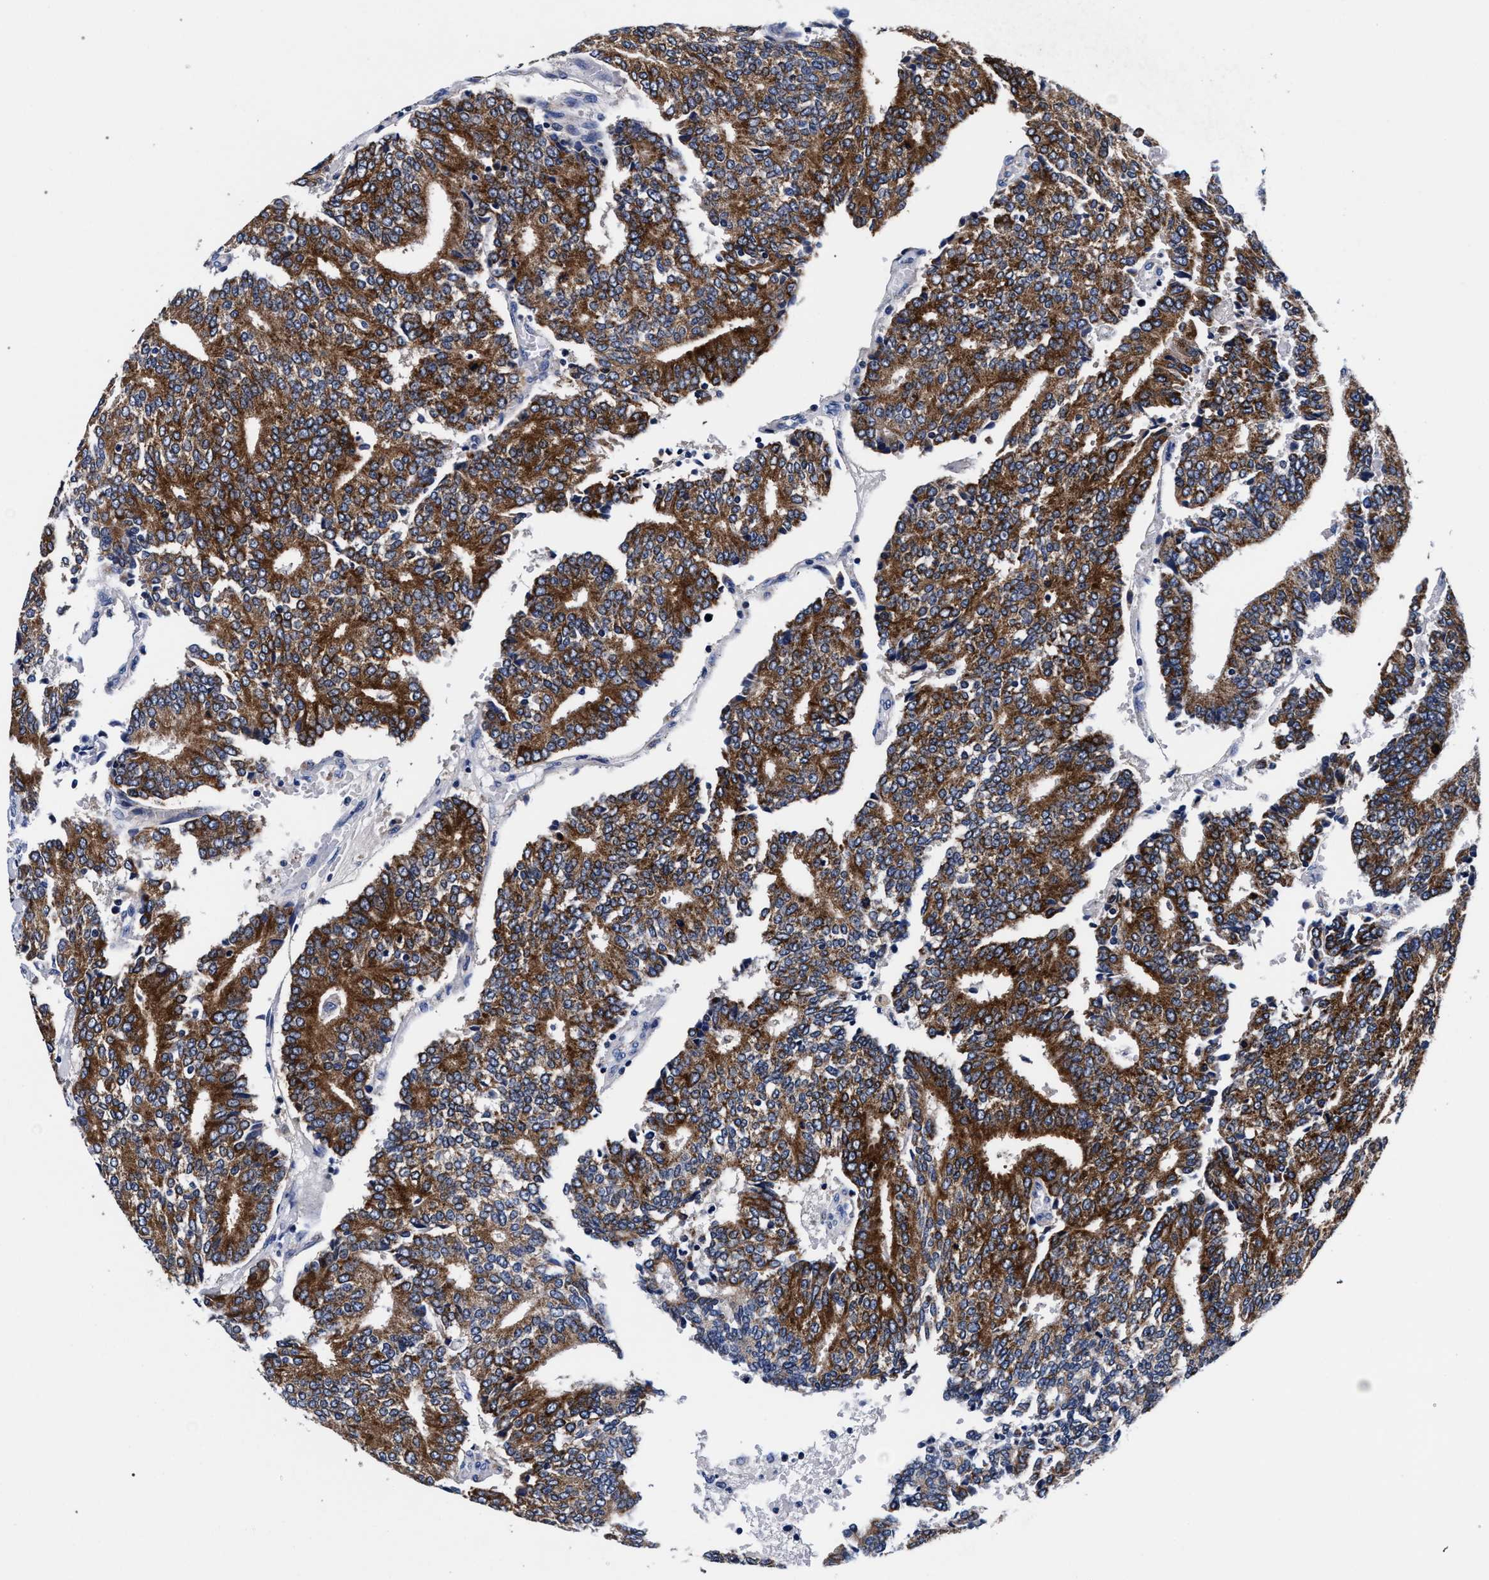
{"staining": {"intensity": "strong", "quantity": ">75%", "location": "cytoplasmic/membranous"}, "tissue": "prostate cancer", "cell_type": "Tumor cells", "image_type": "cancer", "snomed": [{"axis": "morphology", "description": "Adenocarcinoma, High grade"}, {"axis": "topography", "description": "Prostate"}], "caption": "Immunohistochemistry (IHC) (DAB) staining of human prostate cancer (adenocarcinoma (high-grade)) exhibits strong cytoplasmic/membranous protein expression in about >75% of tumor cells. (DAB (3,3'-diaminobenzidine) = brown stain, brightfield microscopy at high magnification).", "gene": "RAB3B", "patient": {"sex": "male", "age": 55}}